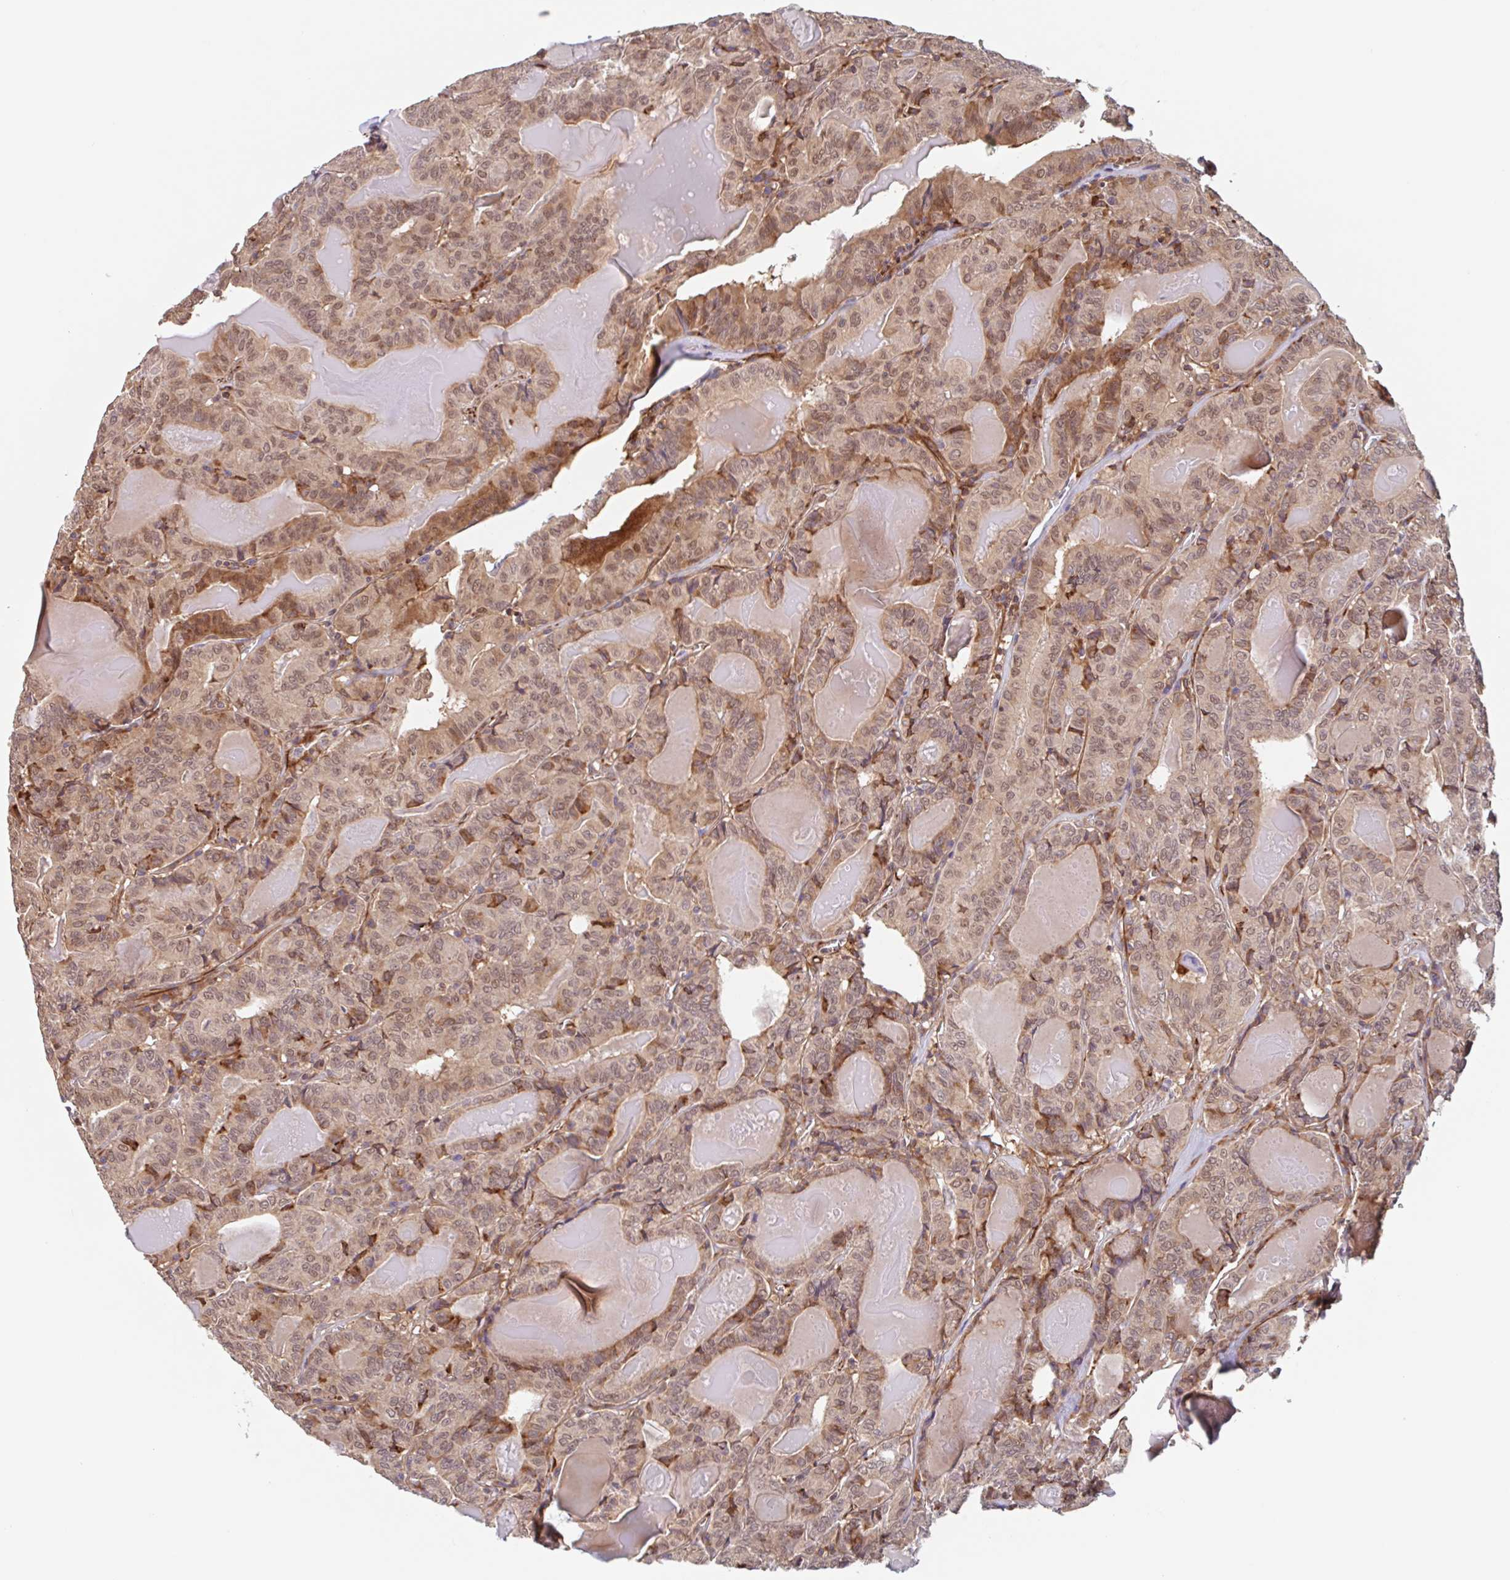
{"staining": {"intensity": "moderate", "quantity": ">75%", "location": "cytoplasmic/membranous,nuclear"}, "tissue": "thyroid cancer", "cell_type": "Tumor cells", "image_type": "cancer", "snomed": [{"axis": "morphology", "description": "Papillary adenocarcinoma, NOS"}, {"axis": "topography", "description": "Thyroid gland"}], "caption": "Thyroid papillary adenocarcinoma tissue shows moderate cytoplasmic/membranous and nuclear positivity in about >75% of tumor cells, visualized by immunohistochemistry.", "gene": "NUB1", "patient": {"sex": "female", "age": 72}}